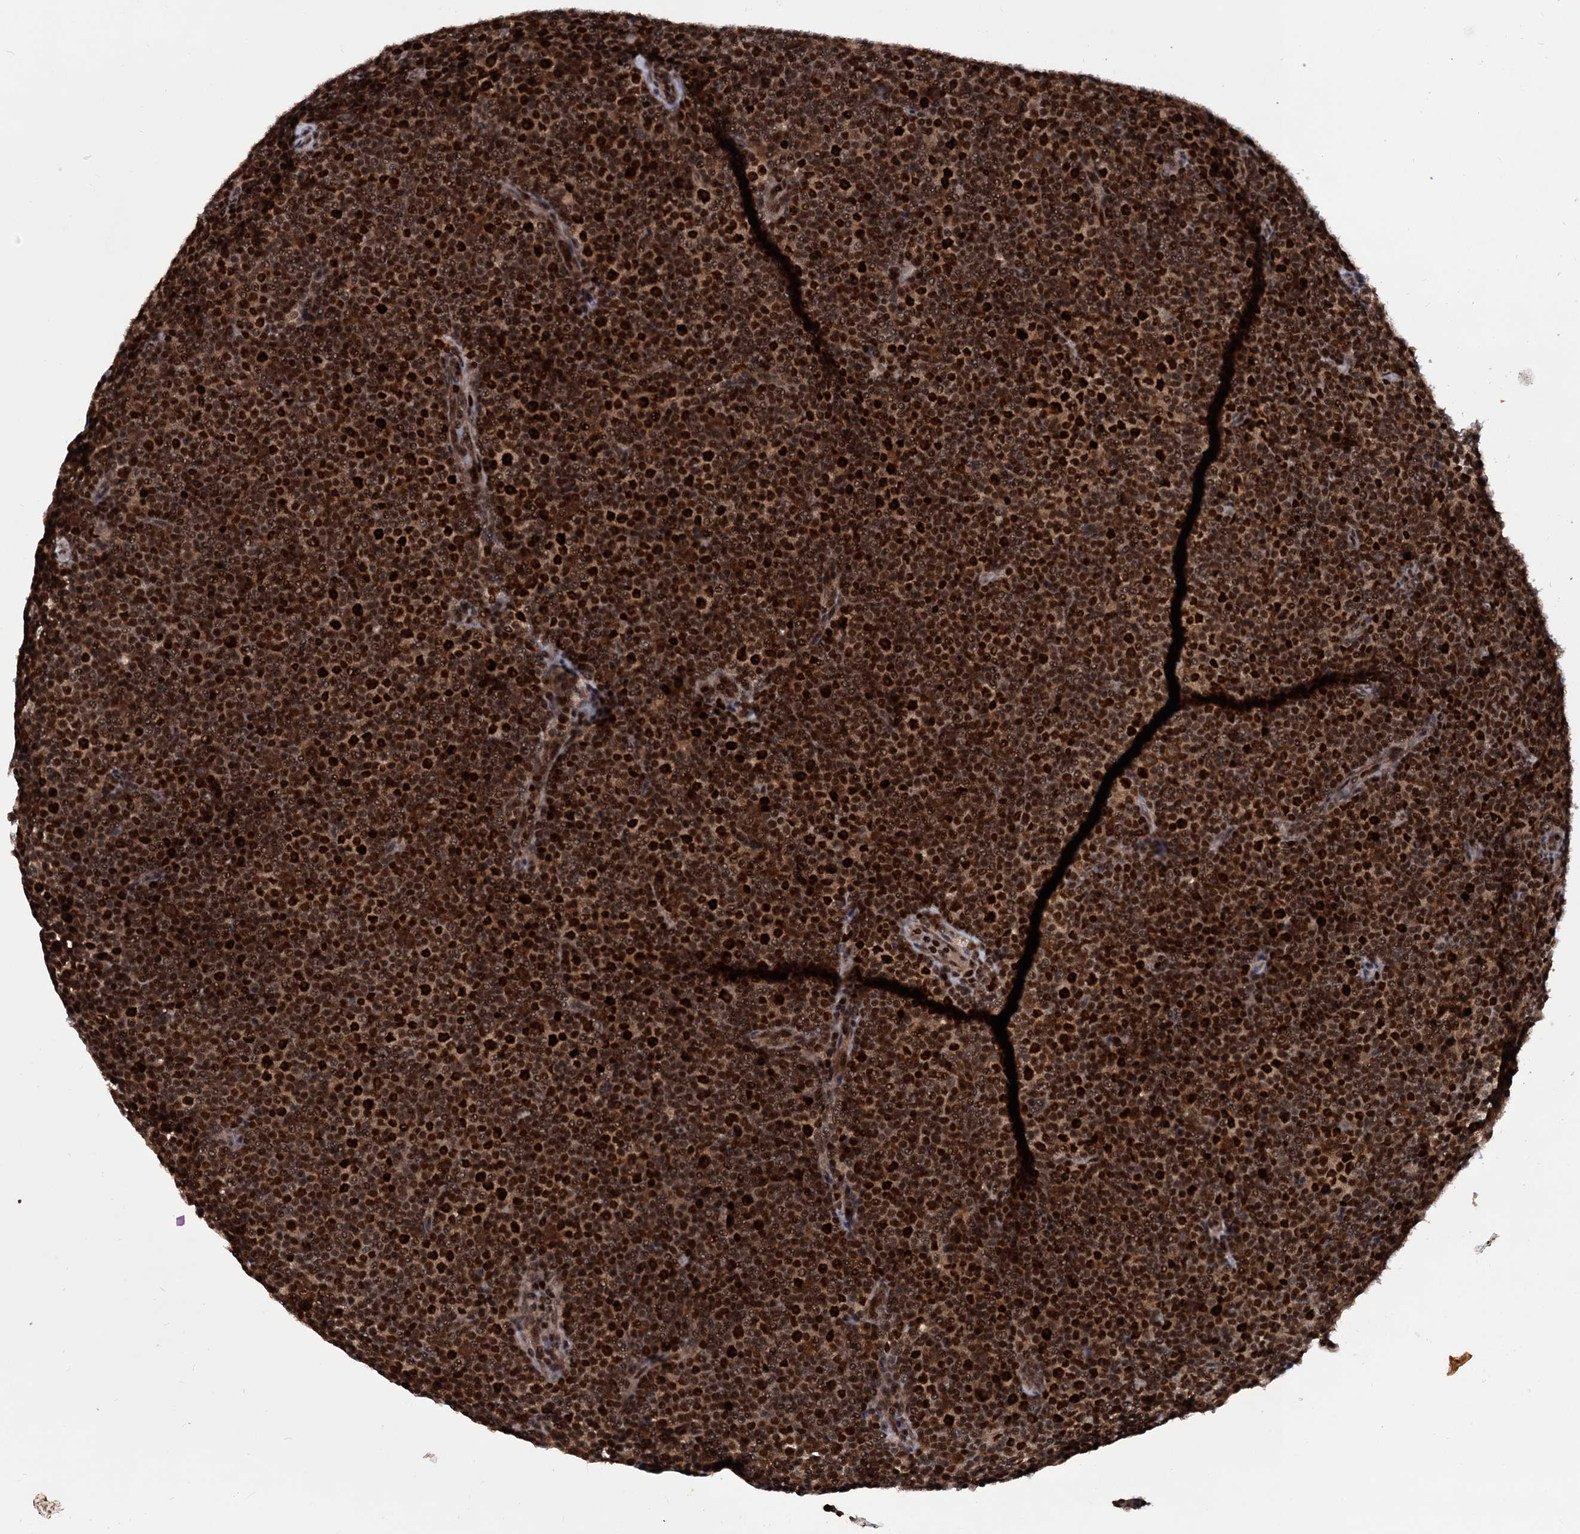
{"staining": {"intensity": "strong", "quantity": ">75%", "location": "cytoplasmic/membranous,nuclear"}, "tissue": "lymphoma", "cell_type": "Tumor cells", "image_type": "cancer", "snomed": [{"axis": "morphology", "description": "Malignant lymphoma, non-Hodgkin's type, Low grade"}, {"axis": "topography", "description": "Lymph node"}], "caption": "Immunohistochemical staining of lymphoma demonstrates high levels of strong cytoplasmic/membranous and nuclear positivity in approximately >75% of tumor cells.", "gene": "RNASEH2B", "patient": {"sex": "female", "age": 67}}